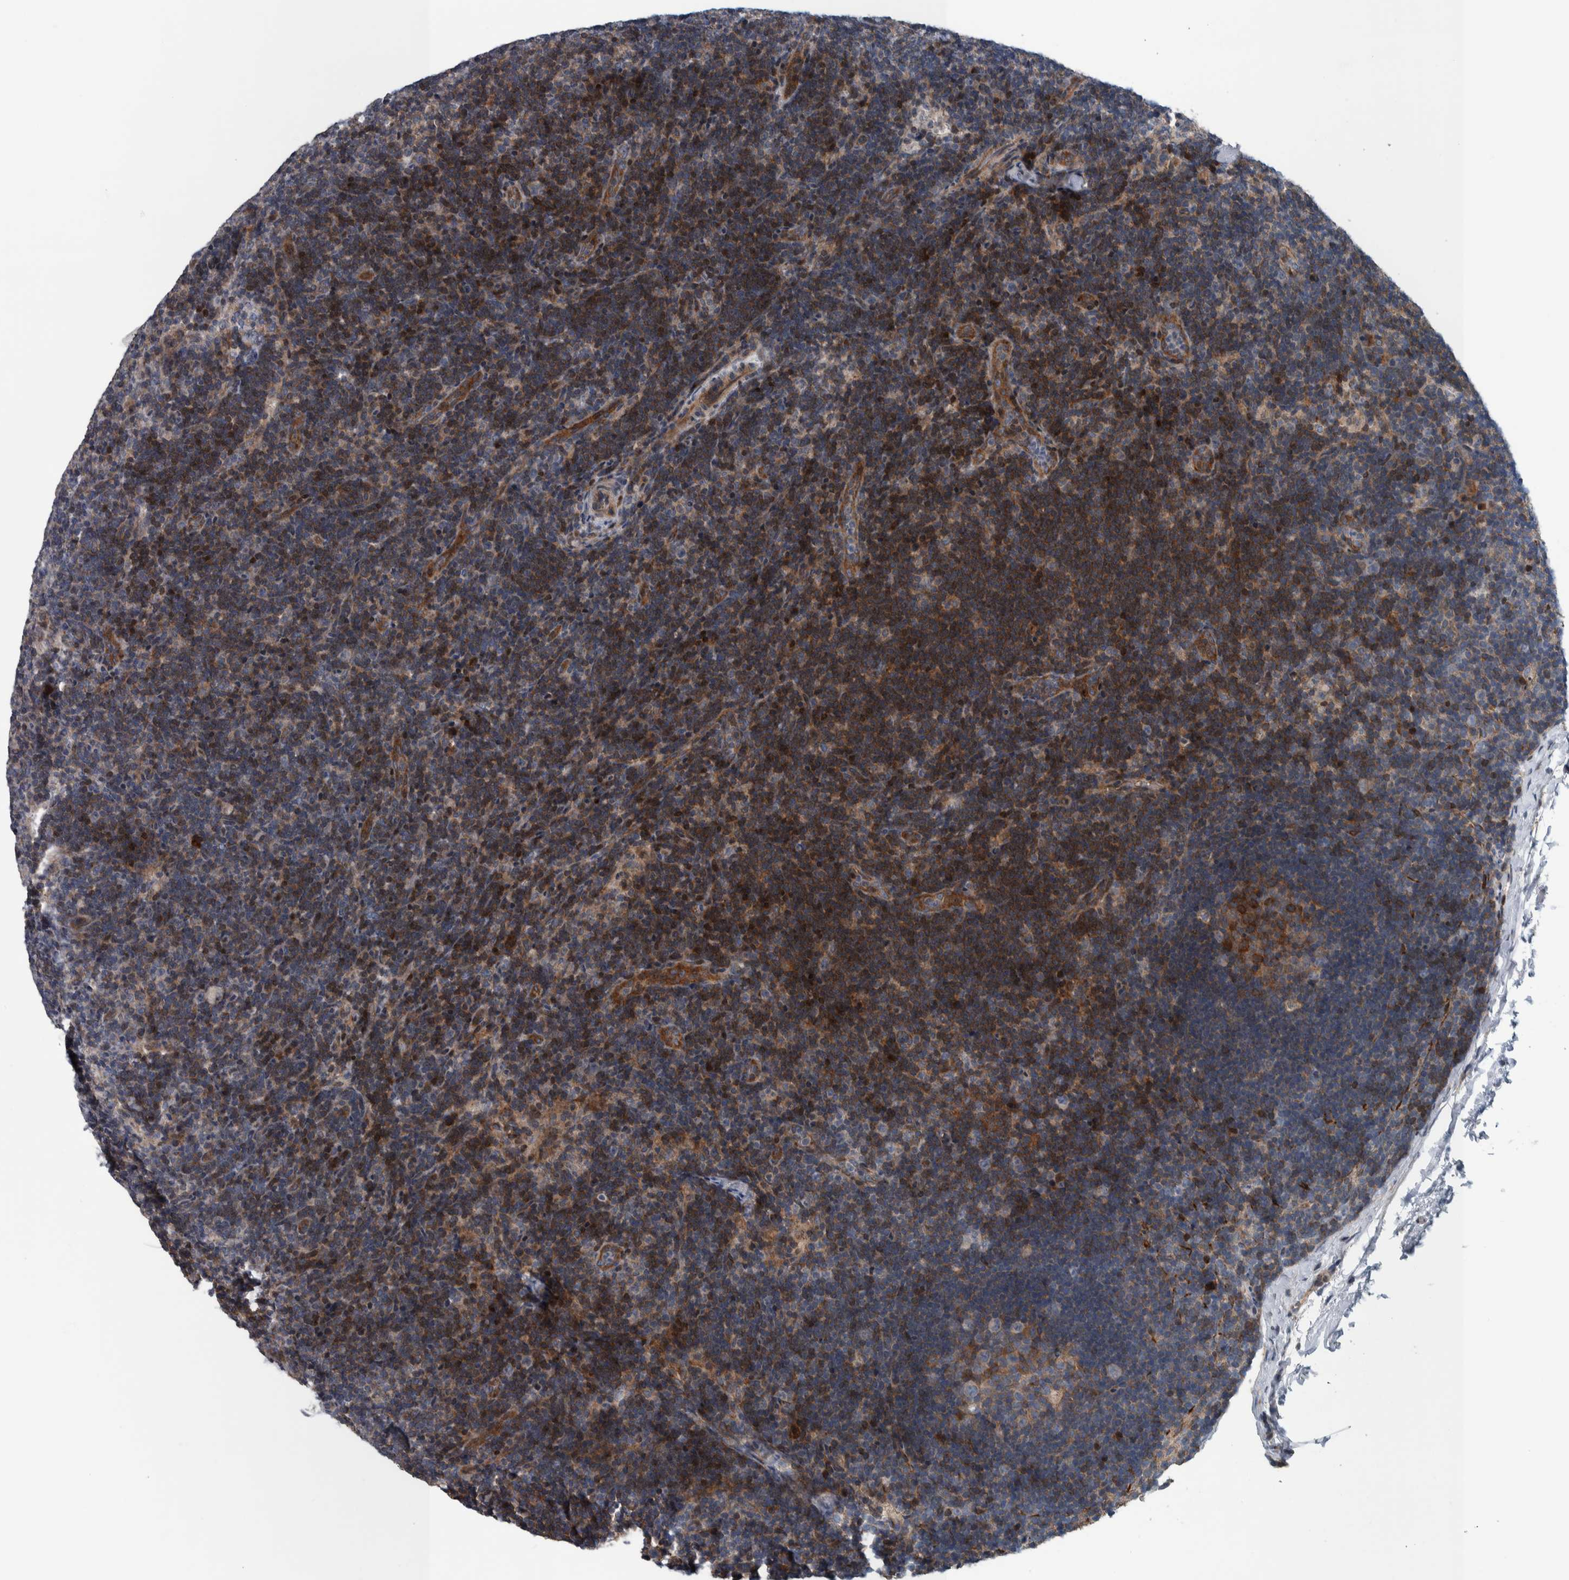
{"staining": {"intensity": "moderate", "quantity": "25%-75%", "location": "cytoplasmic/membranous"}, "tissue": "lymph node", "cell_type": "Germinal center cells", "image_type": "normal", "snomed": [{"axis": "morphology", "description": "Normal tissue, NOS"}, {"axis": "topography", "description": "Lymph node"}], "caption": "Immunohistochemistry image of benign lymph node stained for a protein (brown), which exhibits medium levels of moderate cytoplasmic/membranous staining in approximately 25%-75% of germinal center cells.", "gene": "BAIAP2L1", "patient": {"sex": "female", "age": 22}}